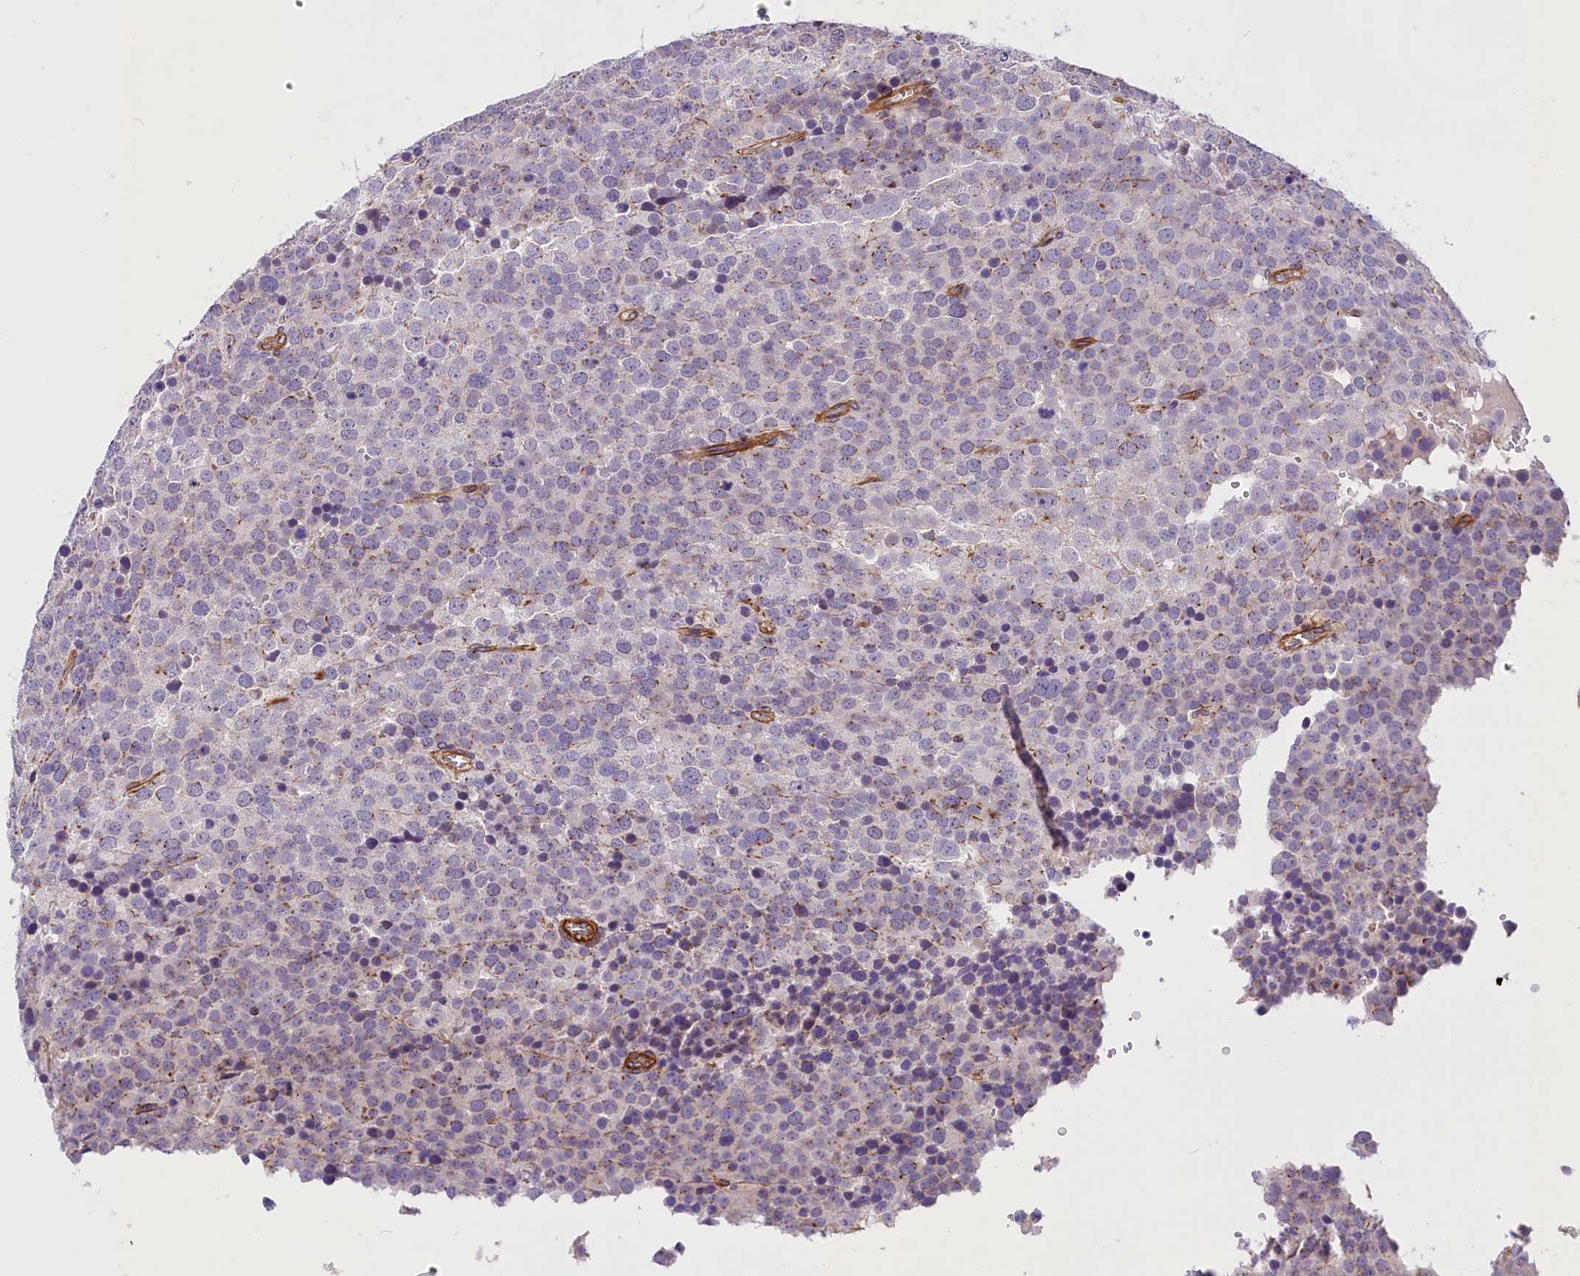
{"staining": {"intensity": "negative", "quantity": "none", "location": "none"}, "tissue": "testis cancer", "cell_type": "Tumor cells", "image_type": "cancer", "snomed": [{"axis": "morphology", "description": "Seminoma, NOS"}, {"axis": "topography", "description": "Testis"}], "caption": "The immunohistochemistry histopathology image has no significant expression in tumor cells of testis cancer tissue. (DAB IHC, high magnification).", "gene": "MED20", "patient": {"sex": "male", "age": 71}}